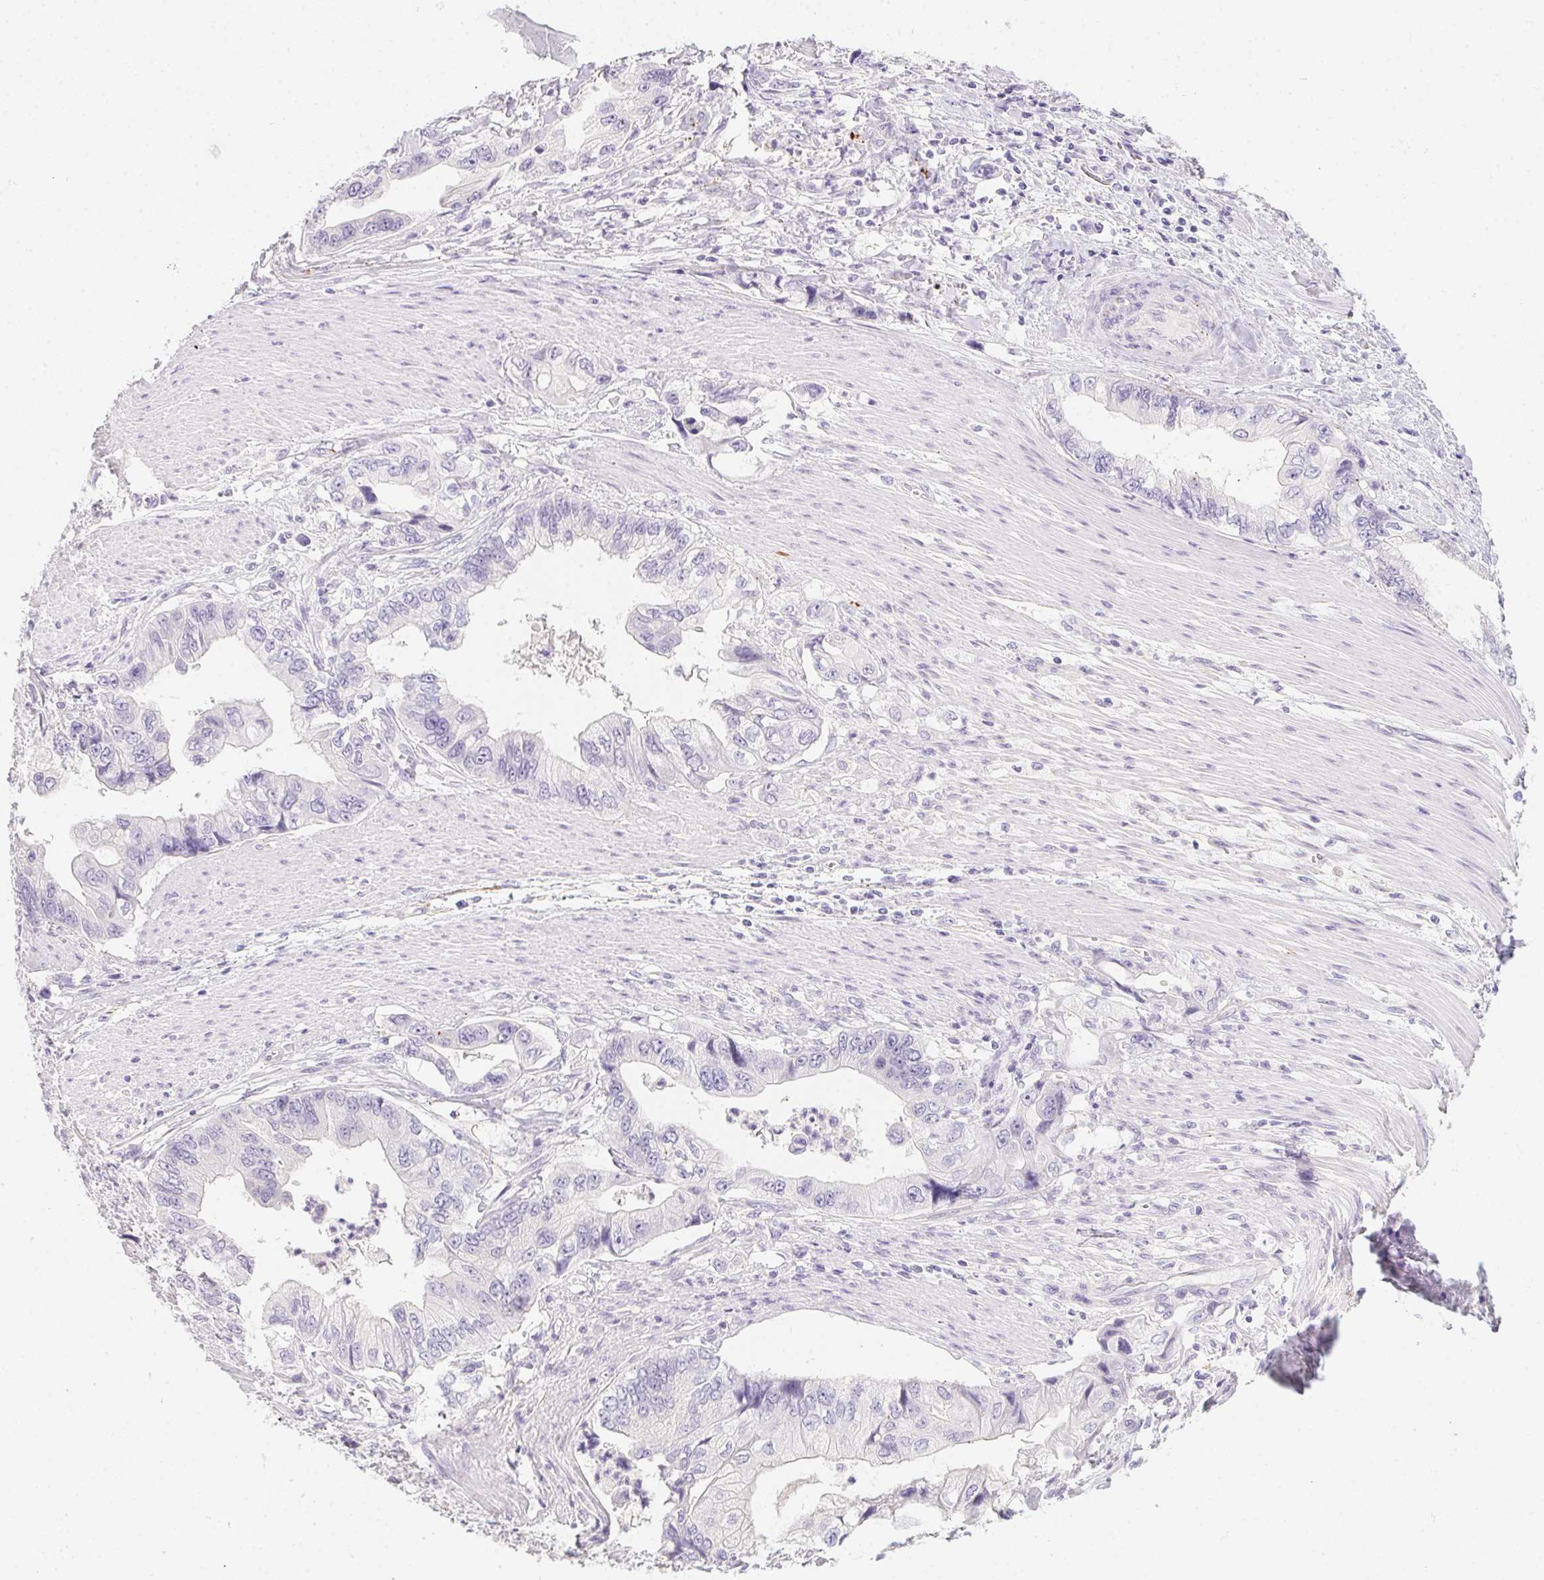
{"staining": {"intensity": "negative", "quantity": "none", "location": "none"}, "tissue": "stomach cancer", "cell_type": "Tumor cells", "image_type": "cancer", "snomed": [{"axis": "morphology", "description": "Adenocarcinoma, NOS"}, {"axis": "topography", "description": "Pancreas"}, {"axis": "topography", "description": "Stomach, upper"}], "caption": "Immunohistochemical staining of human adenocarcinoma (stomach) exhibits no significant positivity in tumor cells.", "gene": "MYL4", "patient": {"sex": "male", "age": 77}}